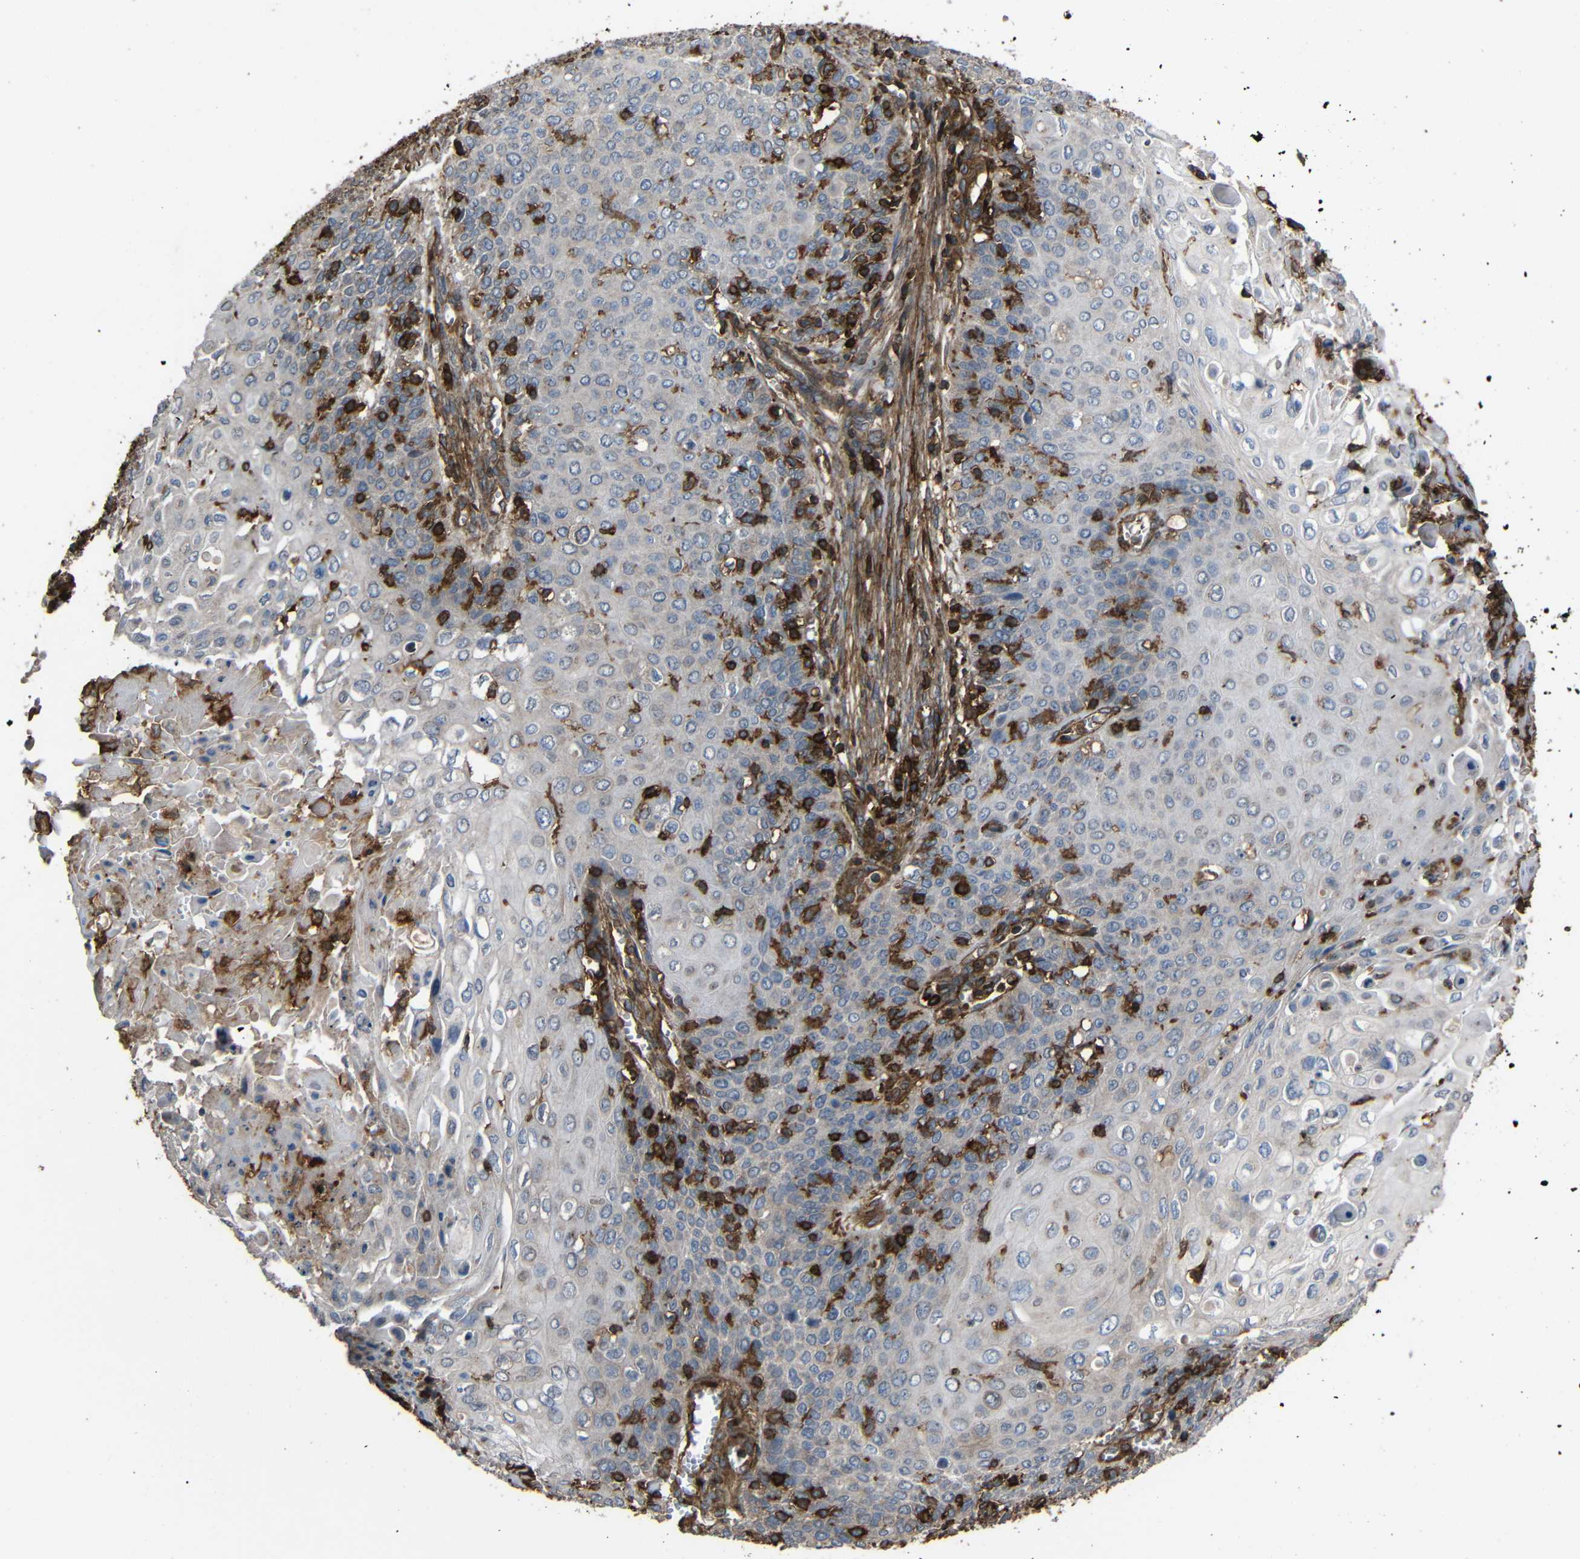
{"staining": {"intensity": "negative", "quantity": "none", "location": "none"}, "tissue": "cervical cancer", "cell_type": "Tumor cells", "image_type": "cancer", "snomed": [{"axis": "morphology", "description": "Squamous cell carcinoma, NOS"}, {"axis": "topography", "description": "Cervix"}], "caption": "High power microscopy image of an immunohistochemistry (IHC) image of cervical squamous cell carcinoma, revealing no significant staining in tumor cells.", "gene": "ADGRE5", "patient": {"sex": "female", "age": 39}}